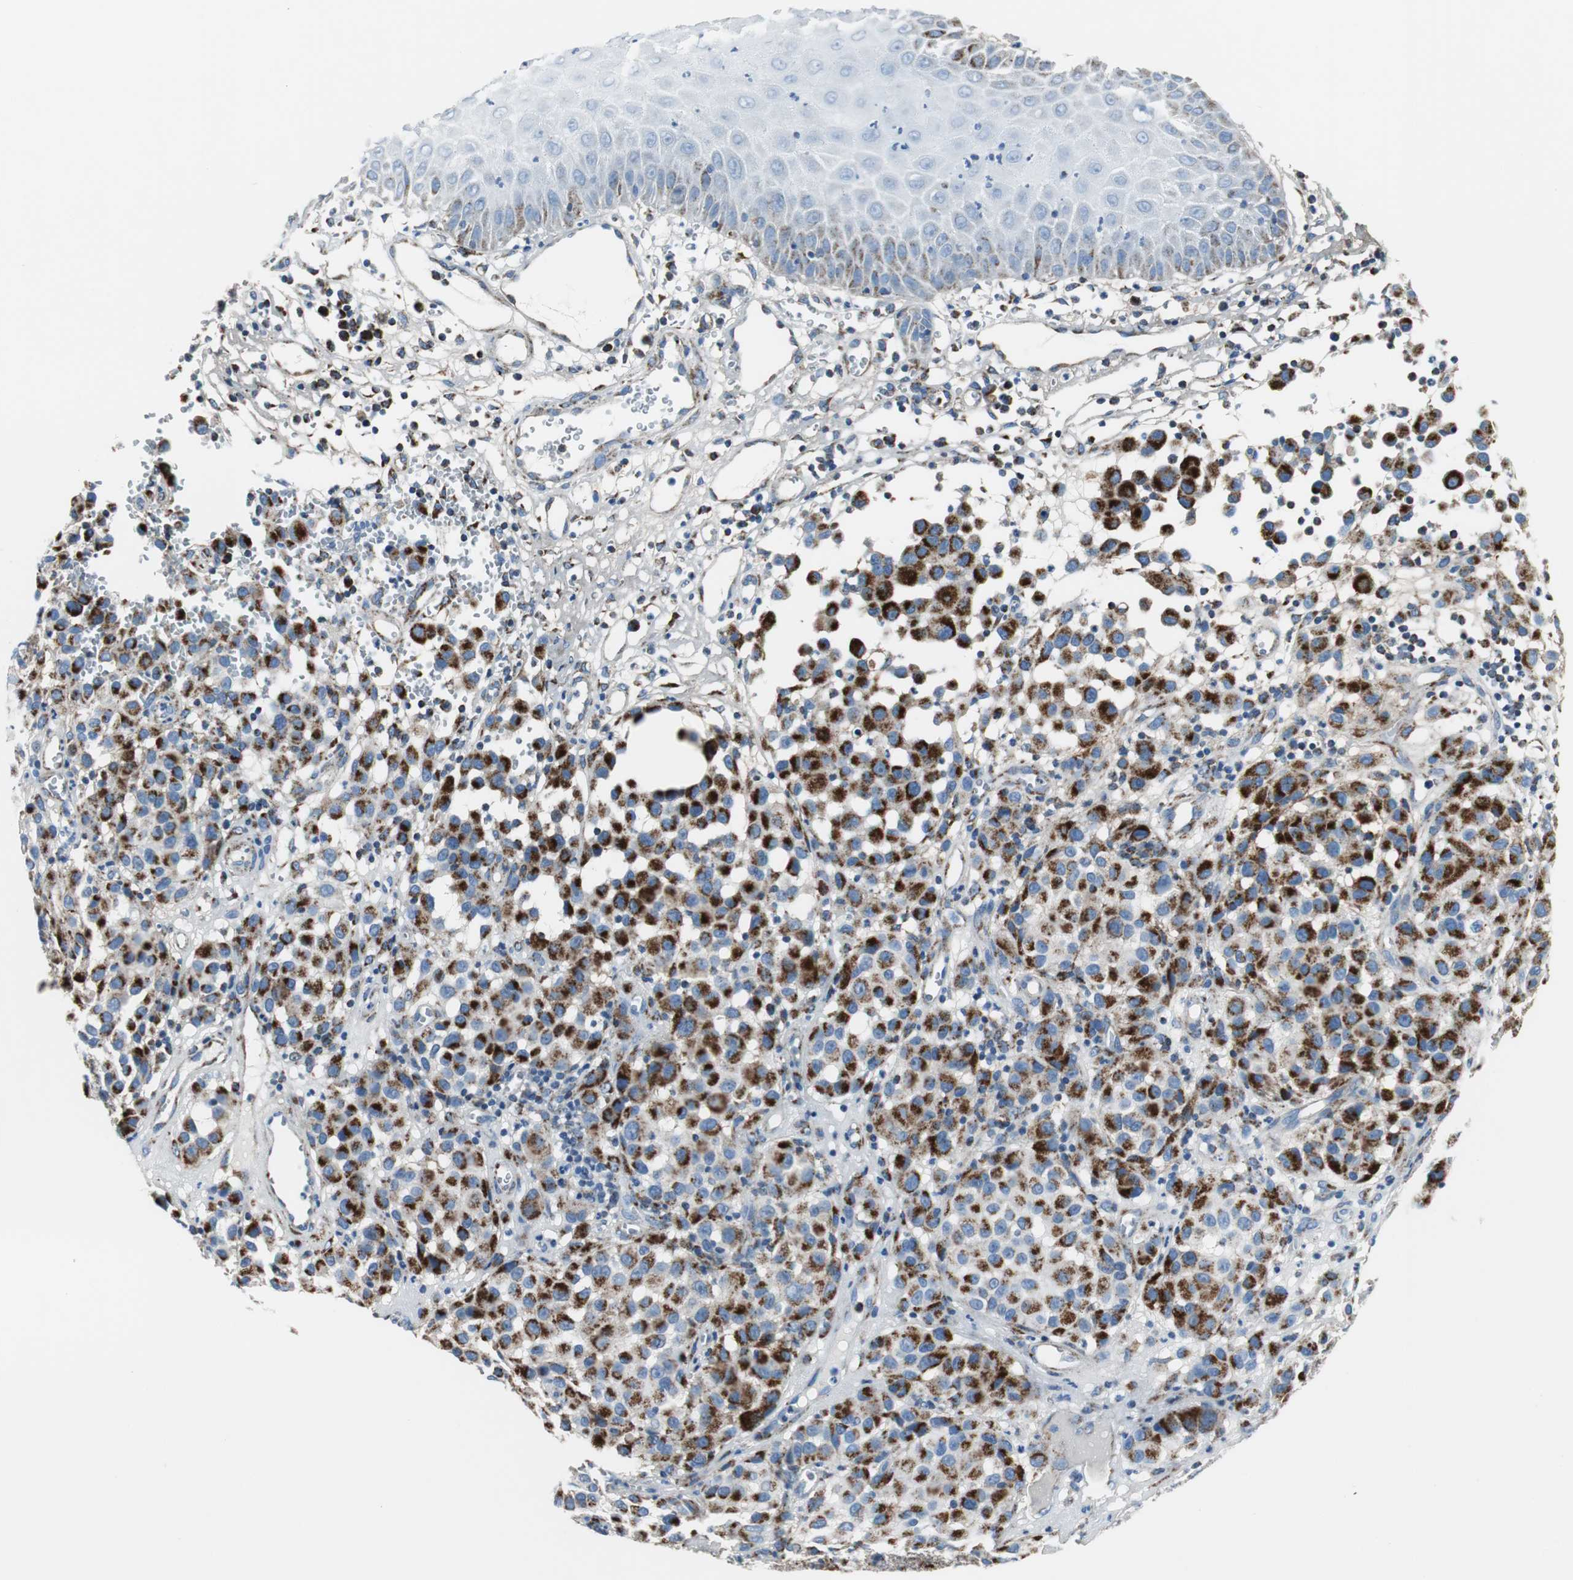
{"staining": {"intensity": "strong", "quantity": ">75%", "location": "cytoplasmic/membranous"}, "tissue": "melanoma", "cell_type": "Tumor cells", "image_type": "cancer", "snomed": [{"axis": "morphology", "description": "Malignant melanoma, NOS"}, {"axis": "topography", "description": "Skin"}], "caption": "Immunohistochemistry of human malignant melanoma displays high levels of strong cytoplasmic/membranous positivity in about >75% of tumor cells. The protein is stained brown, and the nuclei are stained in blue (DAB IHC with brightfield microscopy, high magnification).", "gene": "C1QTNF7", "patient": {"sex": "female", "age": 21}}